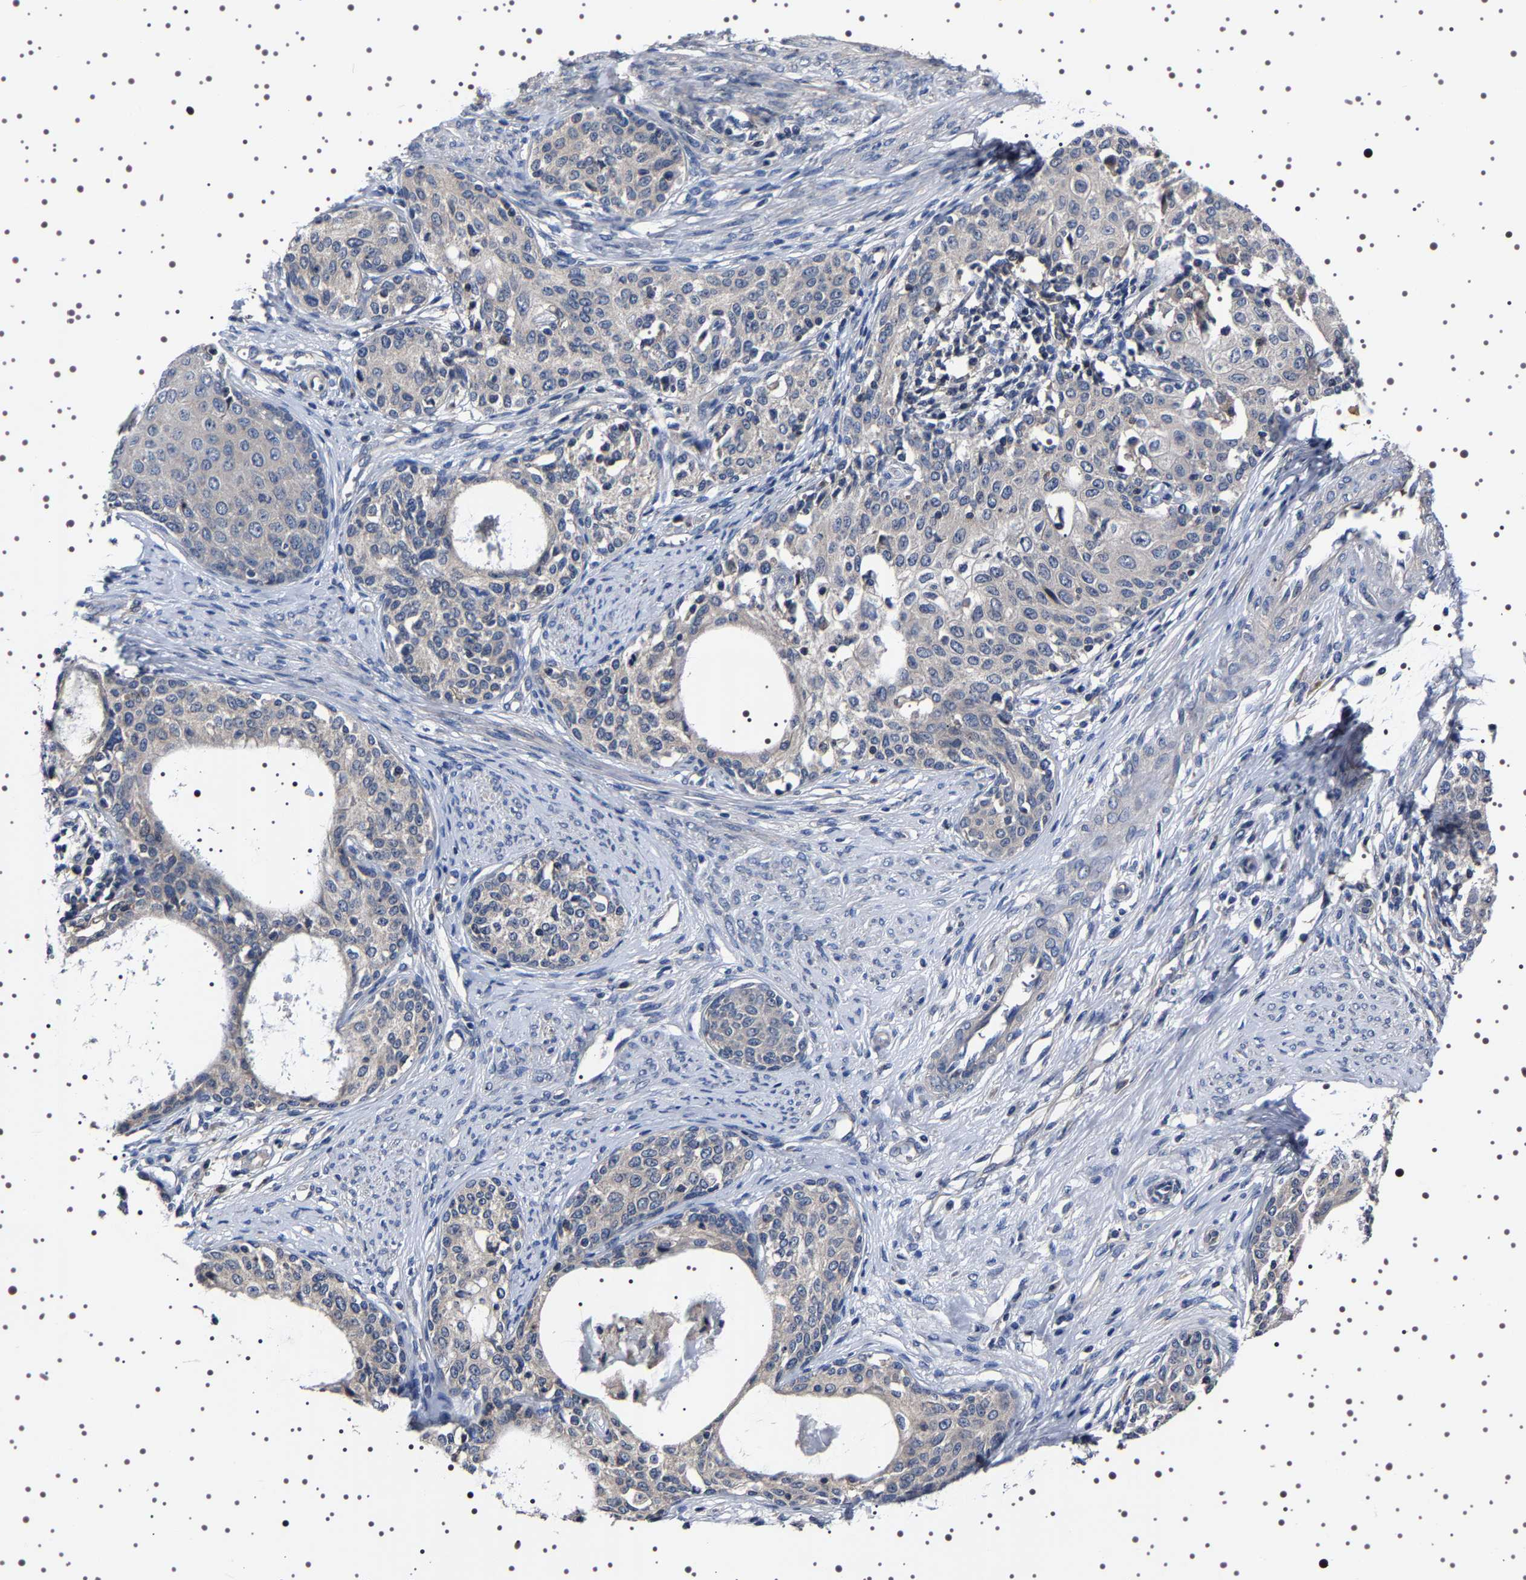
{"staining": {"intensity": "negative", "quantity": "none", "location": "none"}, "tissue": "cervical cancer", "cell_type": "Tumor cells", "image_type": "cancer", "snomed": [{"axis": "morphology", "description": "Squamous cell carcinoma, NOS"}, {"axis": "morphology", "description": "Adenocarcinoma, NOS"}, {"axis": "topography", "description": "Cervix"}], "caption": "The micrograph shows no significant positivity in tumor cells of squamous cell carcinoma (cervical).", "gene": "TARBP1", "patient": {"sex": "female", "age": 52}}